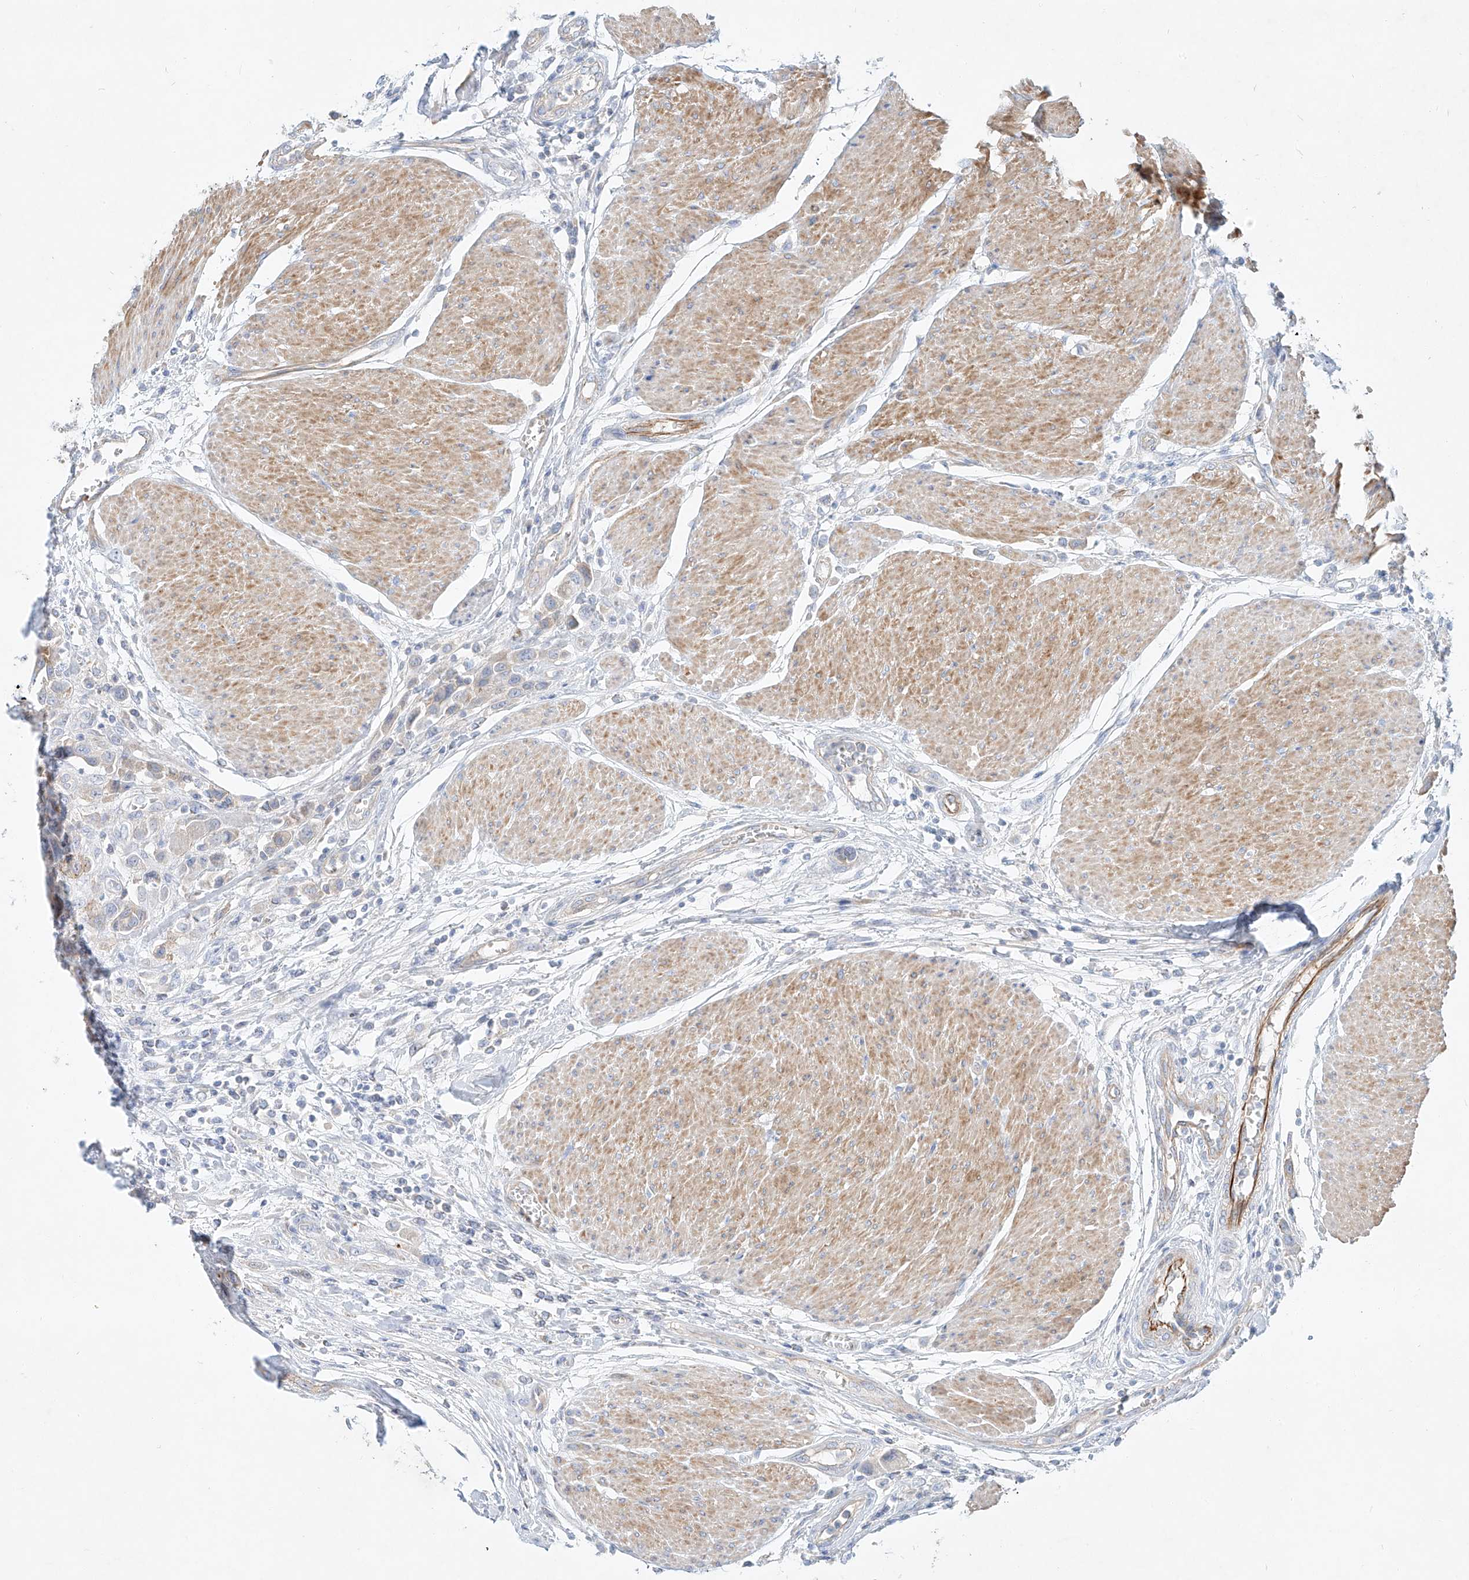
{"staining": {"intensity": "negative", "quantity": "none", "location": "none"}, "tissue": "urothelial cancer", "cell_type": "Tumor cells", "image_type": "cancer", "snomed": [{"axis": "morphology", "description": "Urothelial carcinoma, High grade"}, {"axis": "topography", "description": "Urinary bladder"}], "caption": "Image shows no protein positivity in tumor cells of urothelial cancer tissue.", "gene": "AJM1", "patient": {"sex": "male", "age": 50}}